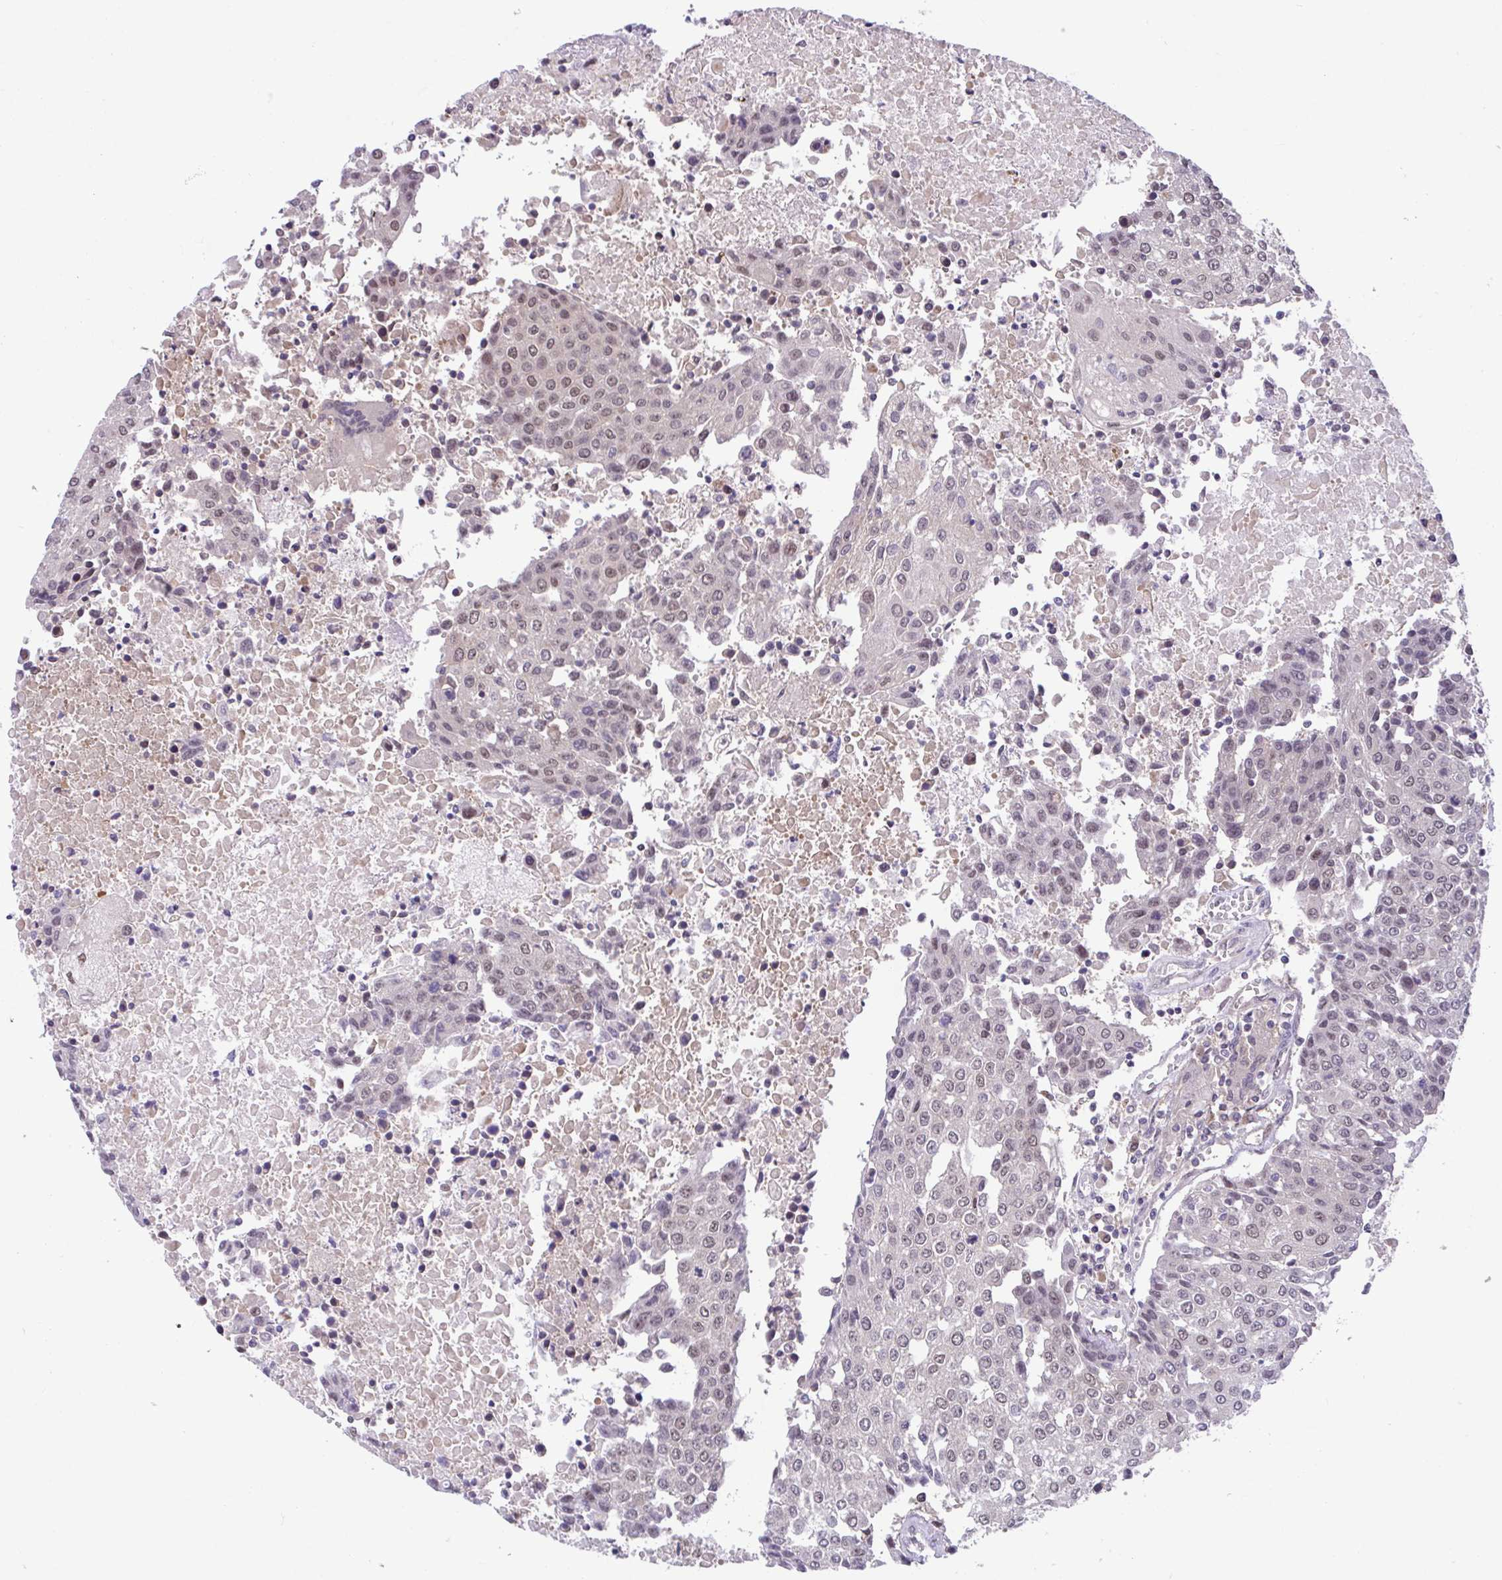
{"staining": {"intensity": "weak", "quantity": "25%-75%", "location": "nuclear"}, "tissue": "urothelial cancer", "cell_type": "Tumor cells", "image_type": "cancer", "snomed": [{"axis": "morphology", "description": "Urothelial carcinoma, High grade"}, {"axis": "topography", "description": "Urinary bladder"}], "caption": "Protein positivity by IHC displays weak nuclear expression in about 25%-75% of tumor cells in high-grade urothelial carcinoma.", "gene": "ZNF444", "patient": {"sex": "female", "age": 85}}